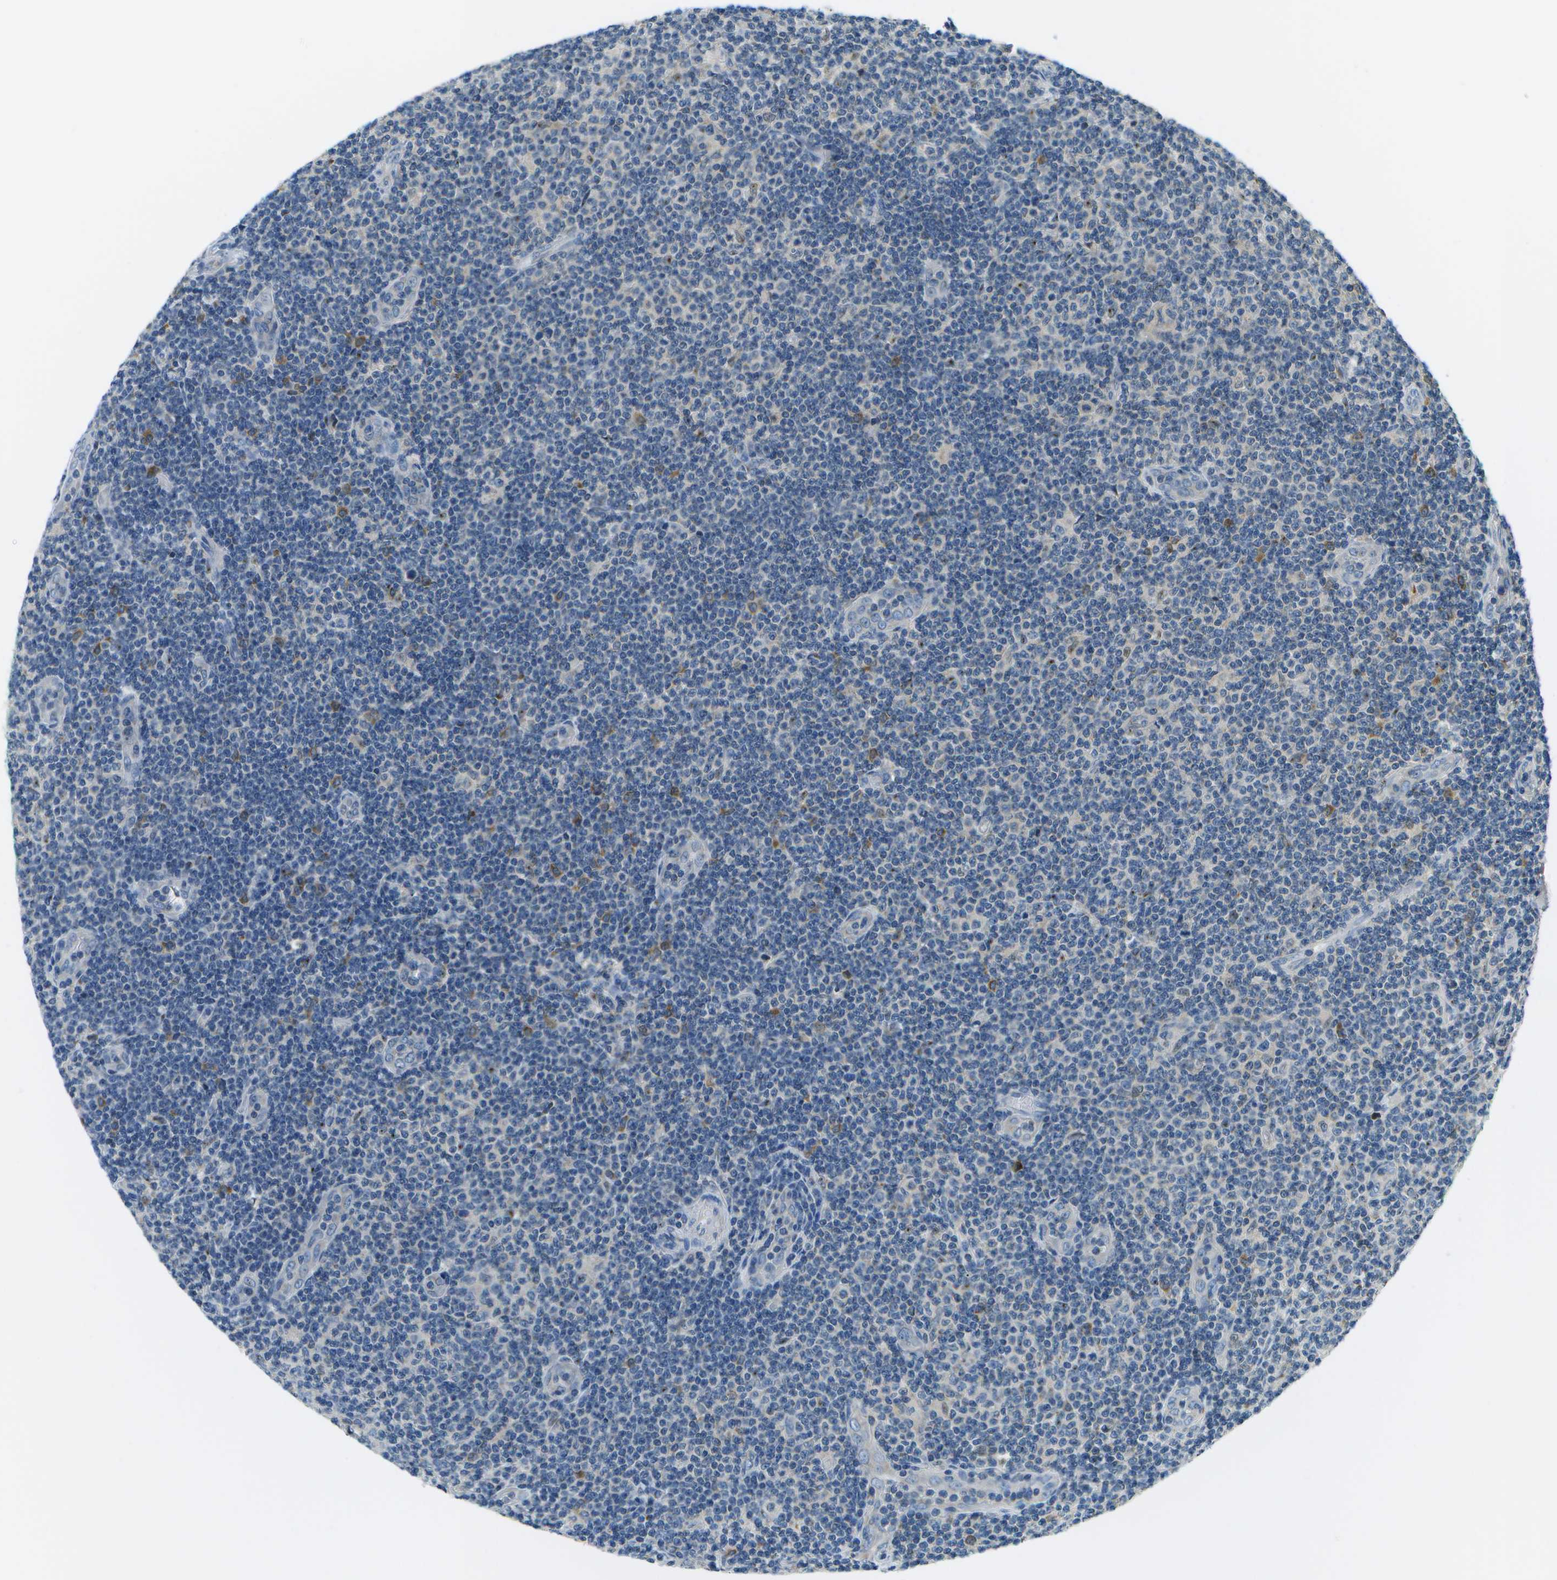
{"staining": {"intensity": "negative", "quantity": "none", "location": "none"}, "tissue": "lymphoma", "cell_type": "Tumor cells", "image_type": "cancer", "snomed": [{"axis": "morphology", "description": "Malignant lymphoma, non-Hodgkin's type, Low grade"}, {"axis": "topography", "description": "Lymph node"}], "caption": "Immunohistochemistry of human low-grade malignant lymphoma, non-Hodgkin's type displays no positivity in tumor cells.", "gene": "PTGIS", "patient": {"sex": "male", "age": 83}}